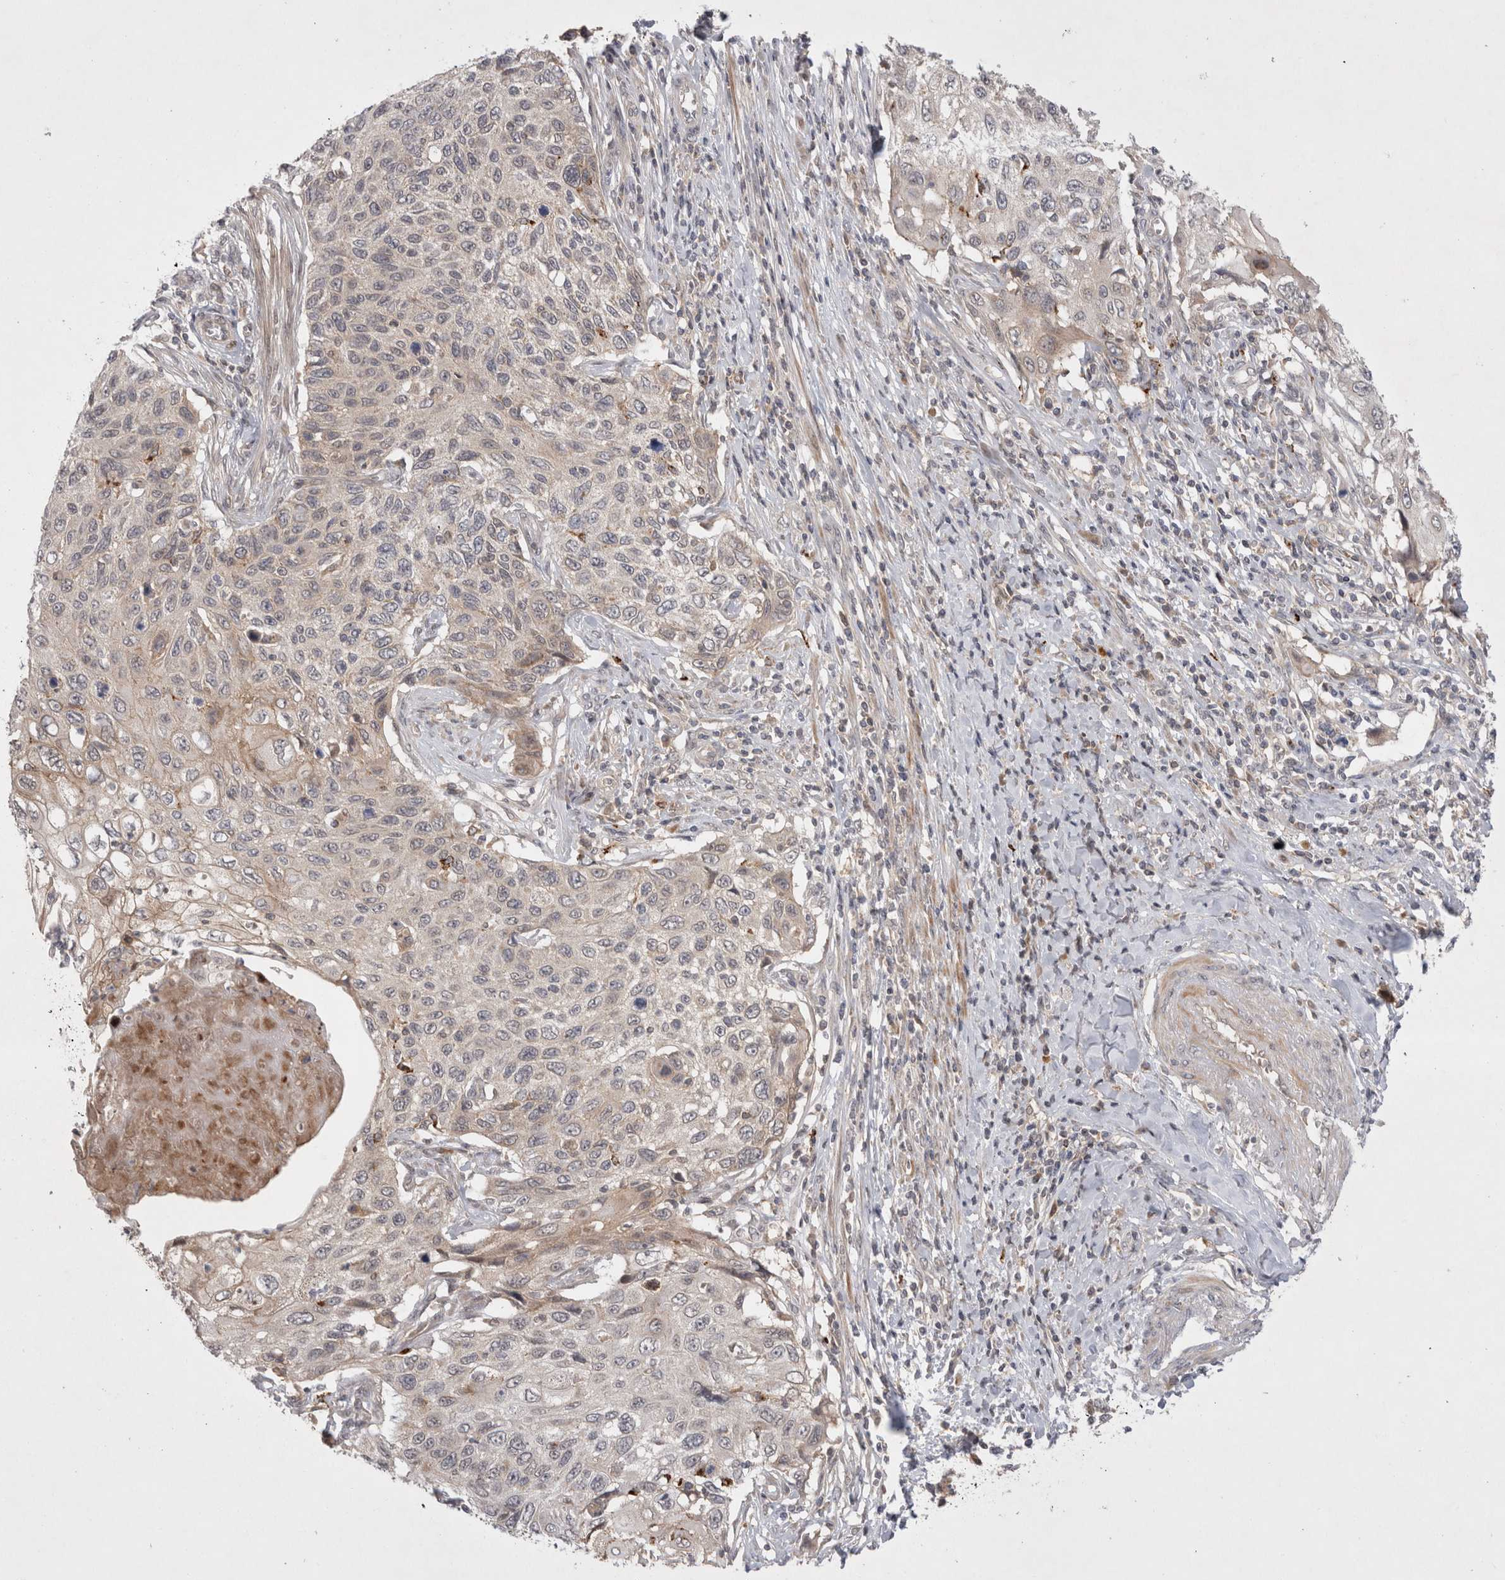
{"staining": {"intensity": "negative", "quantity": "none", "location": "none"}, "tissue": "cervical cancer", "cell_type": "Tumor cells", "image_type": "cancer", "snomed": [{"axis": "morphology", "description": "Squamous cell carcinoma, NOS"}, {"axis": "topography", "description": "Cervix"}], "caption": "Immunohistochemistry (IHC) of human cervical cancer (squamous cell carcinoma) exhibits no expression in tumor cells. The staining was performed using DAB to visualize the protein expression in brown, while the nuclei were stained in blue with hematoxylin (Magnification: 20x).", "gene": "PLEKHM1", "patient": {"sex": "female", "age": 70}}